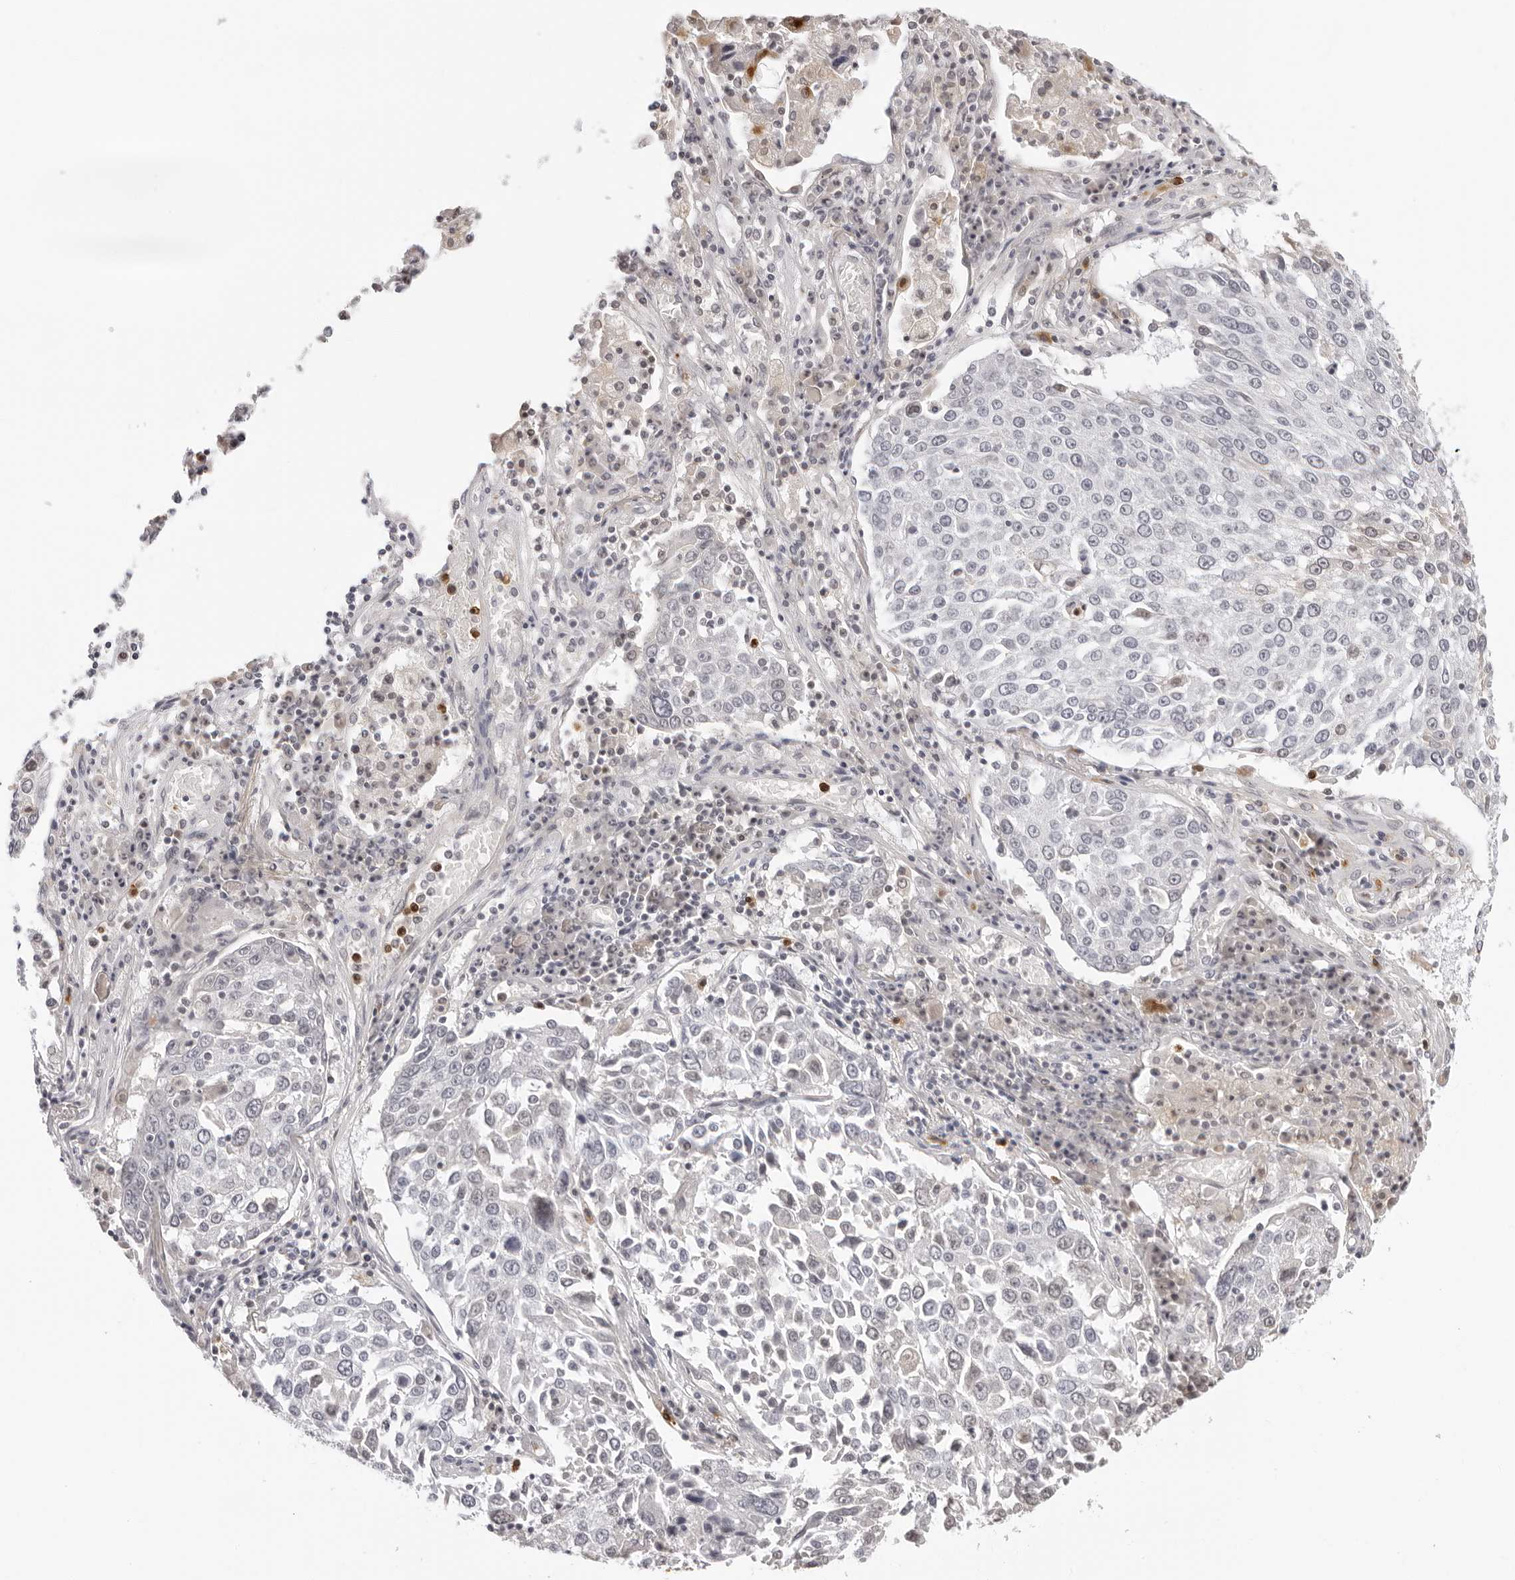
{"staining": {"intensity": "negative", "quantity": "none", "location": "none"}, "tissue": "lung cancer", "cell_type": "Tumor cells", "image_type": "cancer", "snomed": [{"axis": "morphology", "description": "Squamous cell carcinoma, NOS"}, {"axis": "topography", "description": "Lung"}], "caption": "Tumor cells show no significant protein expression in lung cancer. (DAB (3,3'-diaminobenzidine) immunohistochemistry visualized using brightfield microscopy, high magnification).", "gene": "STRADB", "patient": {"sex": "male", "age": 65}}